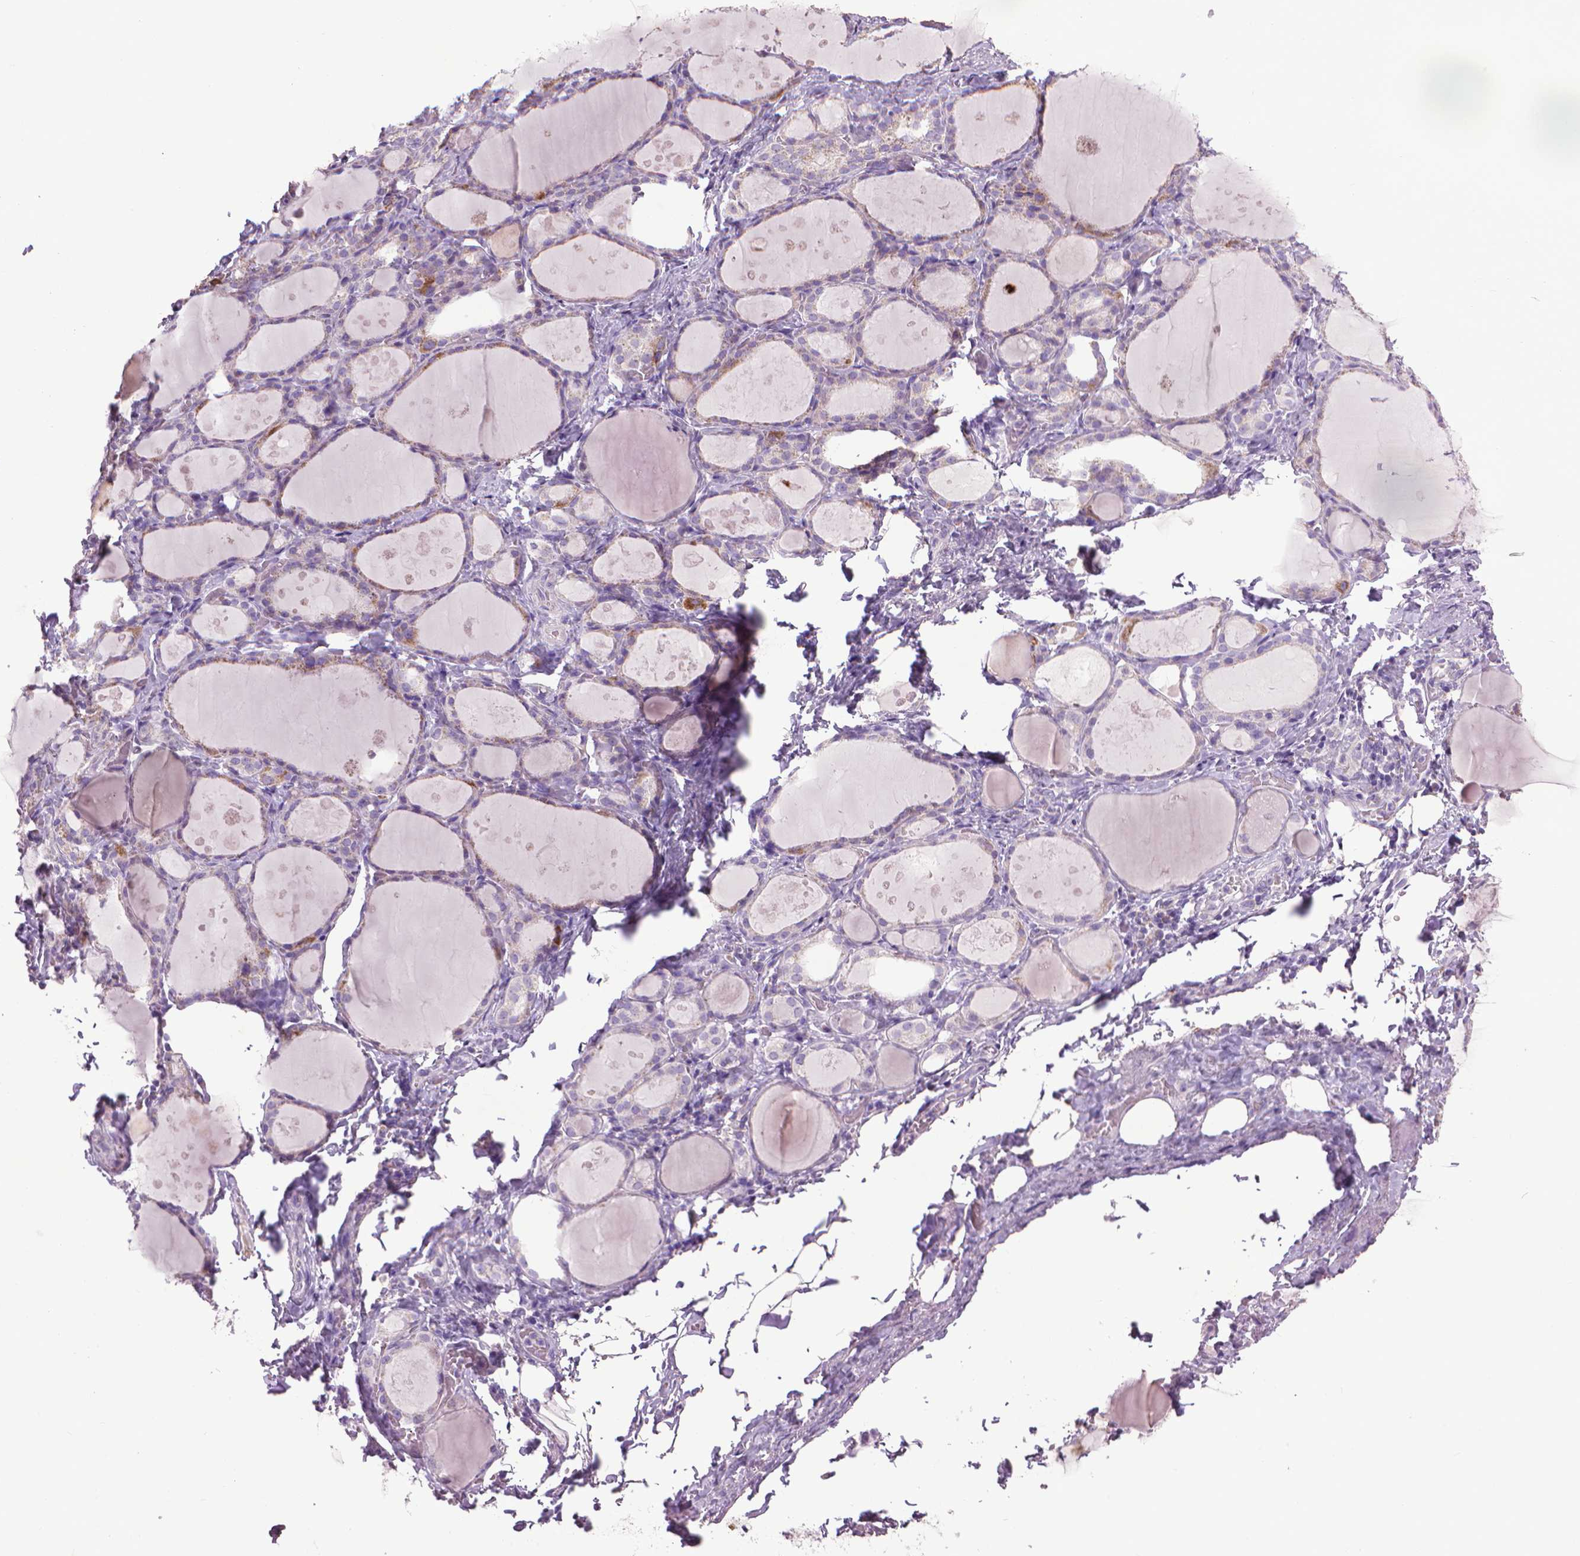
{"staining": {"intensity": "negative", "quantity": "none", "location": "none"}, "tissue": "thyroid gland", "cell_type": "Glandular cells", "image_type": "normal", "snomed": [{"axis": "morphology", "description": "Normal tissue, NOS"}, {"axis": "topography", "description": "Thyroid gland"}], "caption": "The histopathology image exhibits no staining of glandular cells in benign thyroid gland.", "gene": "VDAC1", "patient": {"sex": "male", "age": 68}}